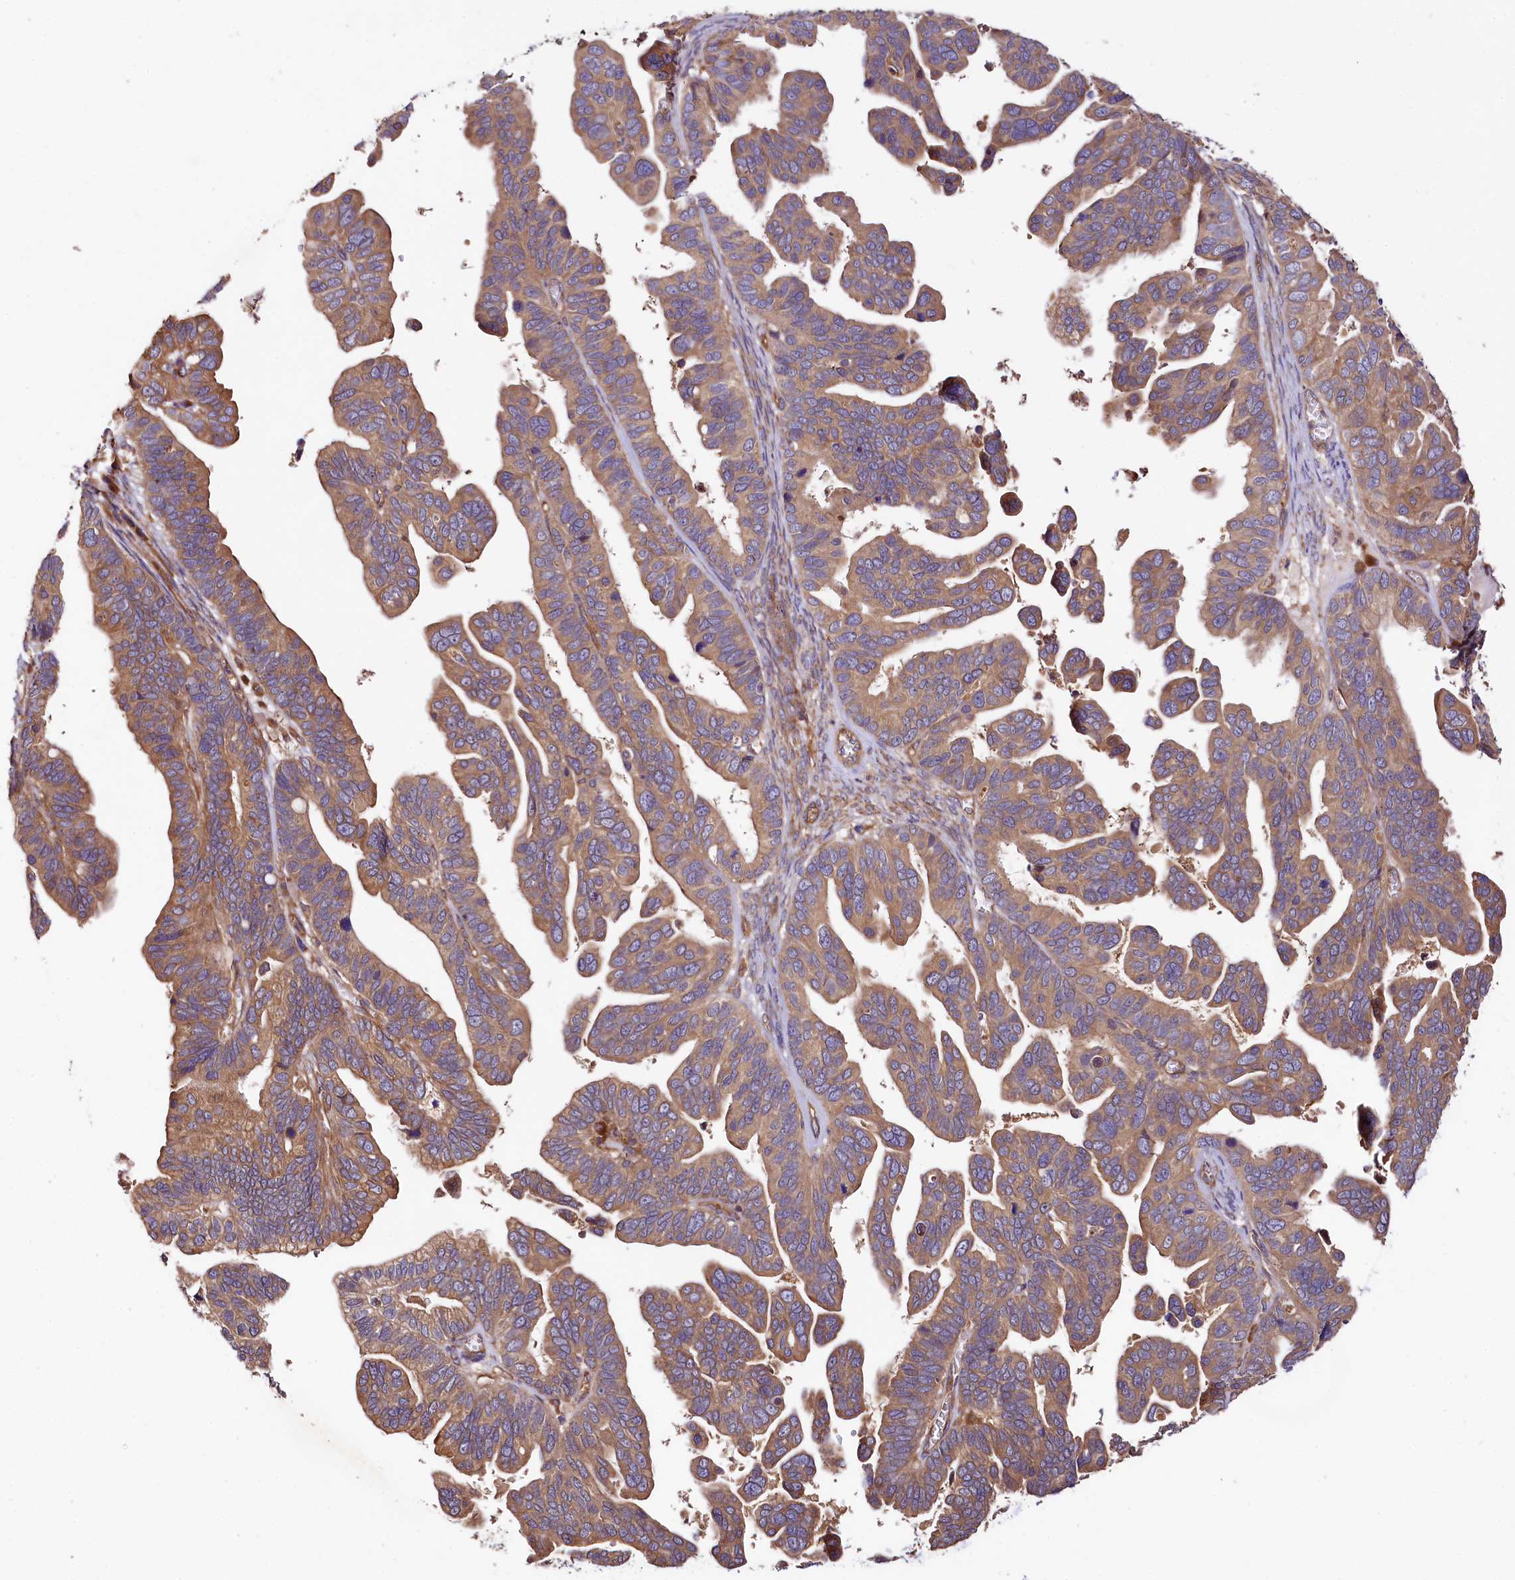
{"staining": {"intensity": "moderate", "quantity": ">75%", "location": "cytoplasmic/membranous"}, "tissue": "ovarian cancer", "cell_type": "Tumor cells", "image_type": "cancer", "snomed": [{"axis": "morphology", "description": "Cystadenocarcinoma, serous, NOS"}, {"axis": "topography", "description": "Ovary"}], "caption": "The immunohistochemical stain shows moderate cytoplasmic/membranous expression in tumor cells of ovarian cancer (serous cystadenocarcinoma) tissue.", "gene": "CEP295", "patient": {"sex": "female", "age": 56}}